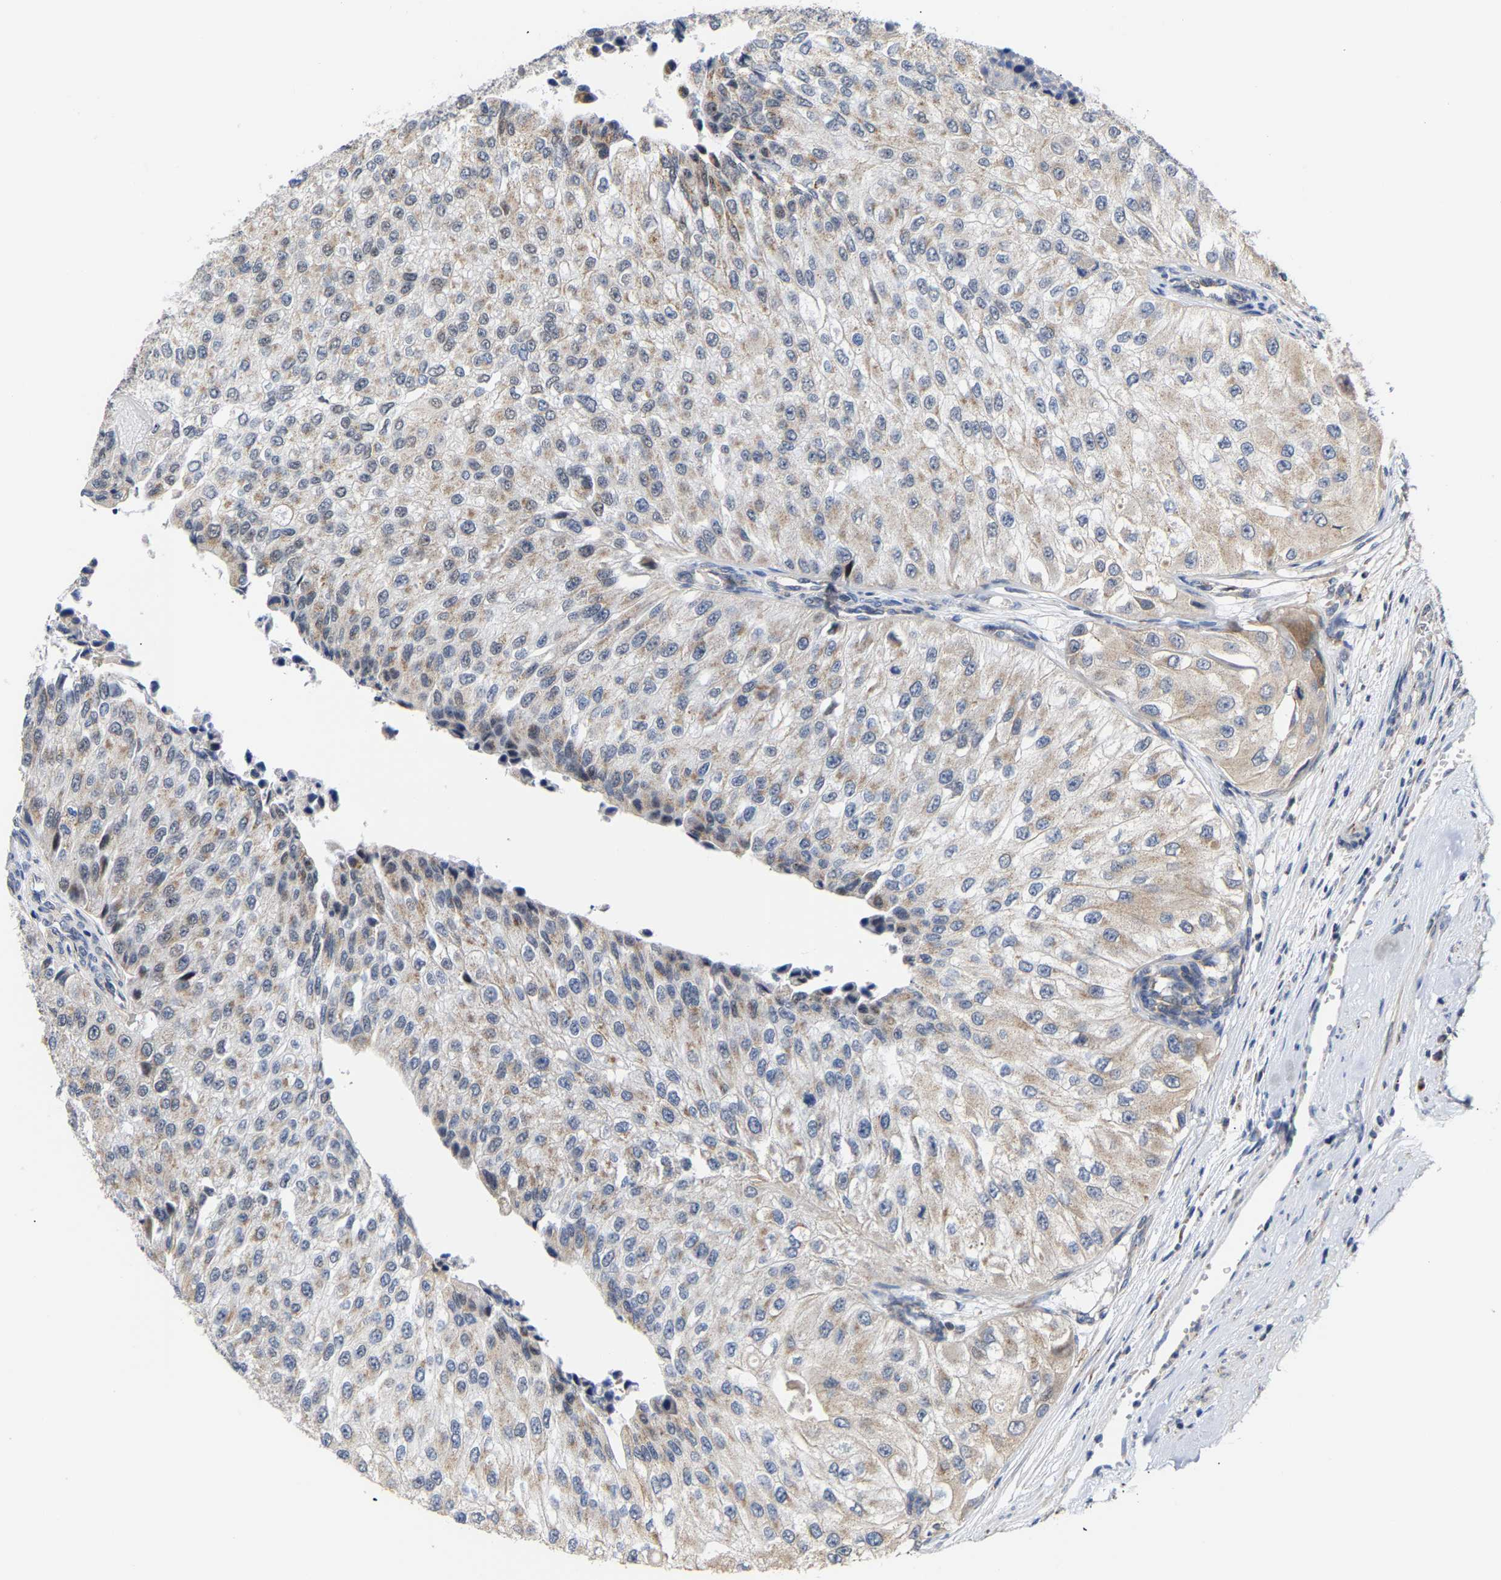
{"staining": {"intensity": "weak", "quantity": ">75%", "location": "cytoplasmic/membranous"}, "tissue": "urothelial cancer", "cell_type": "Tumor cells", "image_type": "cancer", "snomed": [{"axis": "morphology", "description": "Urothelial carcinoma, High grade"}, {"axis": "topography", "description": "Kidney"}, {"axis": "topography", "description": "Urinary bladder"}], "caption": "Protein staining shows weak cytoplasmic/membranous positivity in about >75% of tumor cells in urothelial cancer. (IHC, brightfield microscopy, high magnification).", "gene": "PCNT", "patient": {"sex": "male", "age": 77}}